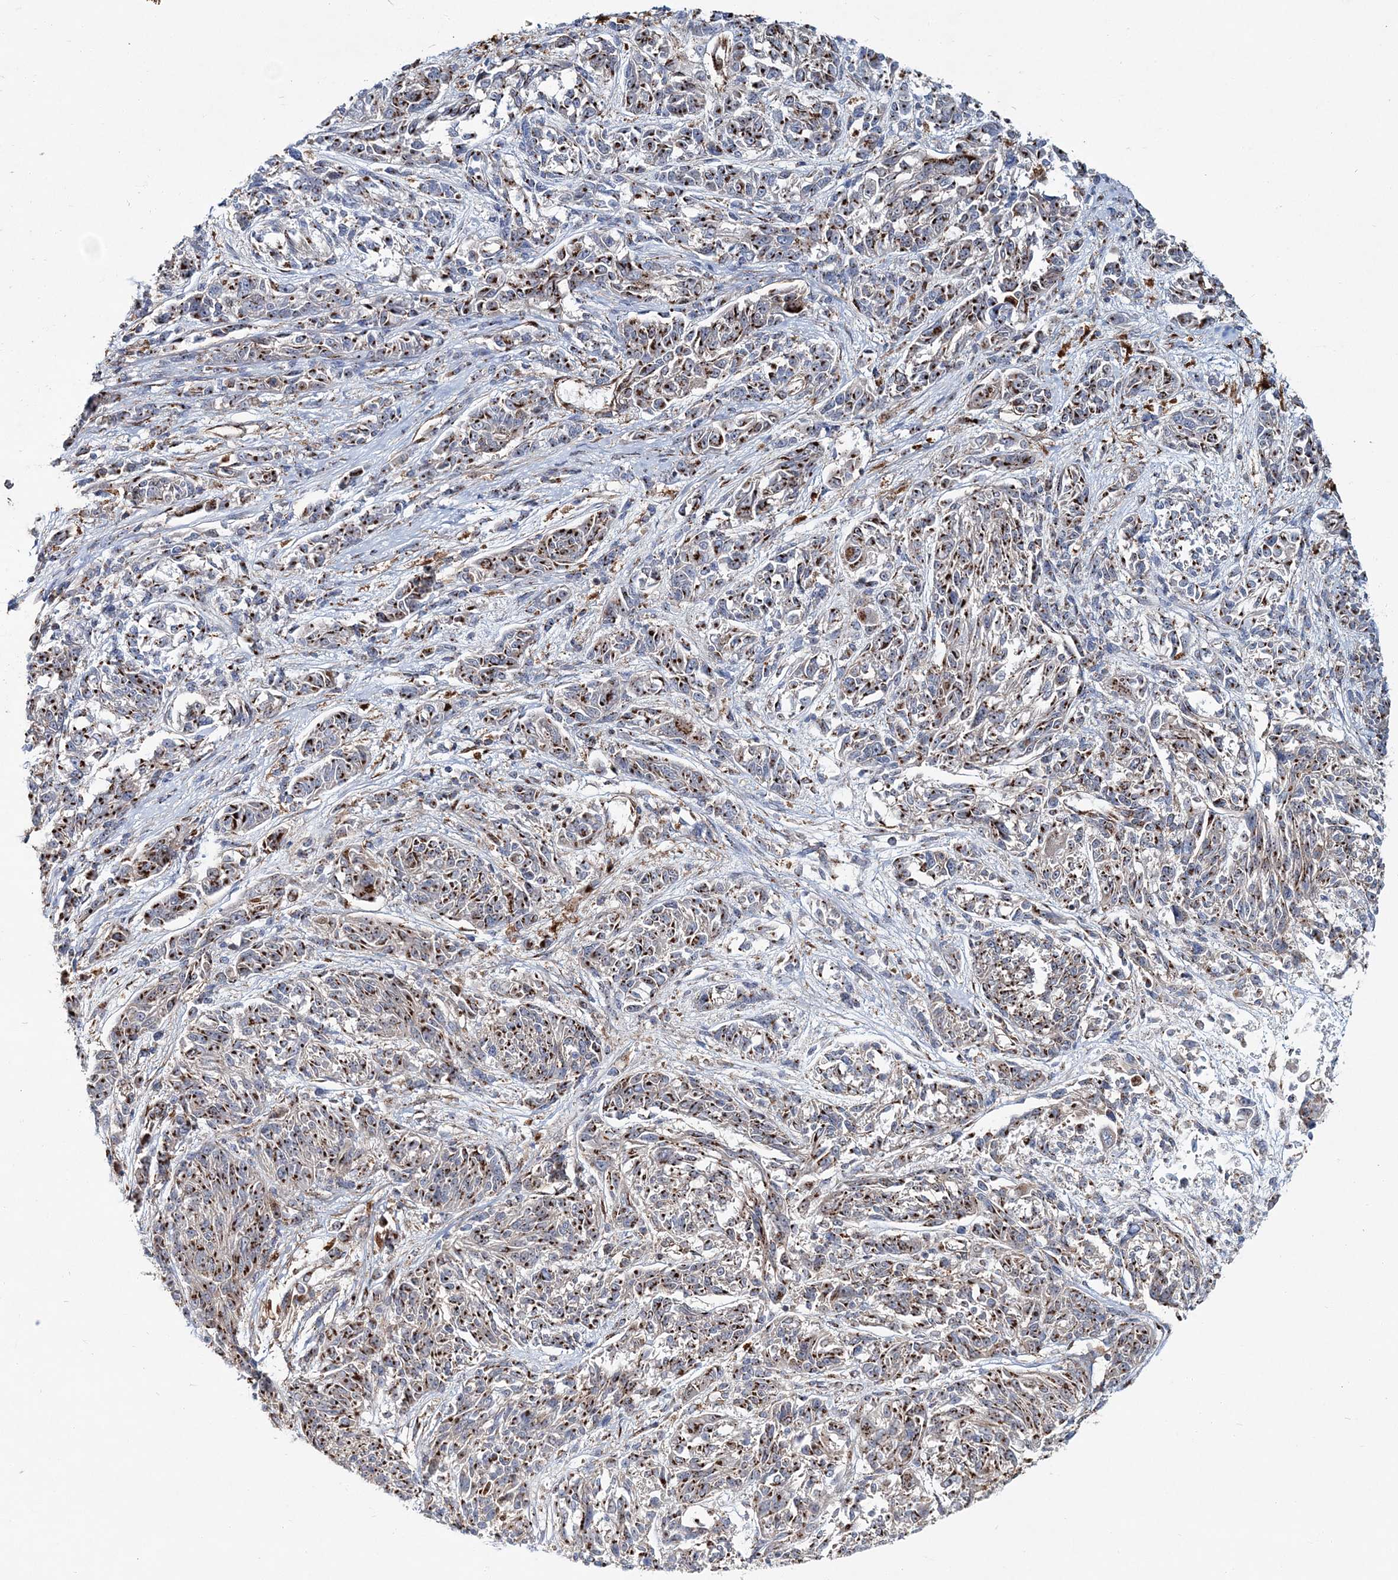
{"staining": {"intensity": "moderate", "quantity": ">75%", "location": "cytoplasmic/membranous"}, "tissue": "melanoma", "cell_type": "Tumor cells", "image_type": "cancer", "snomed": [{"axis": "morphology", "description": "Malignant melanoma, NOS"}, {"axis": "topography", "description": "Skin"}], "caption": "A histopathology image of melanoma stained for a protein demonstrates moderate cytoplasmic/membranous brown staining in tumor cells. The staining was performed using DAB to visualize the protein expression in brown, while the nuclei were stained in blue with hematoxylin (Magnification: 20x).", "gene": "MAN1A2", "patient": {"sex": "male", "age": 53}}